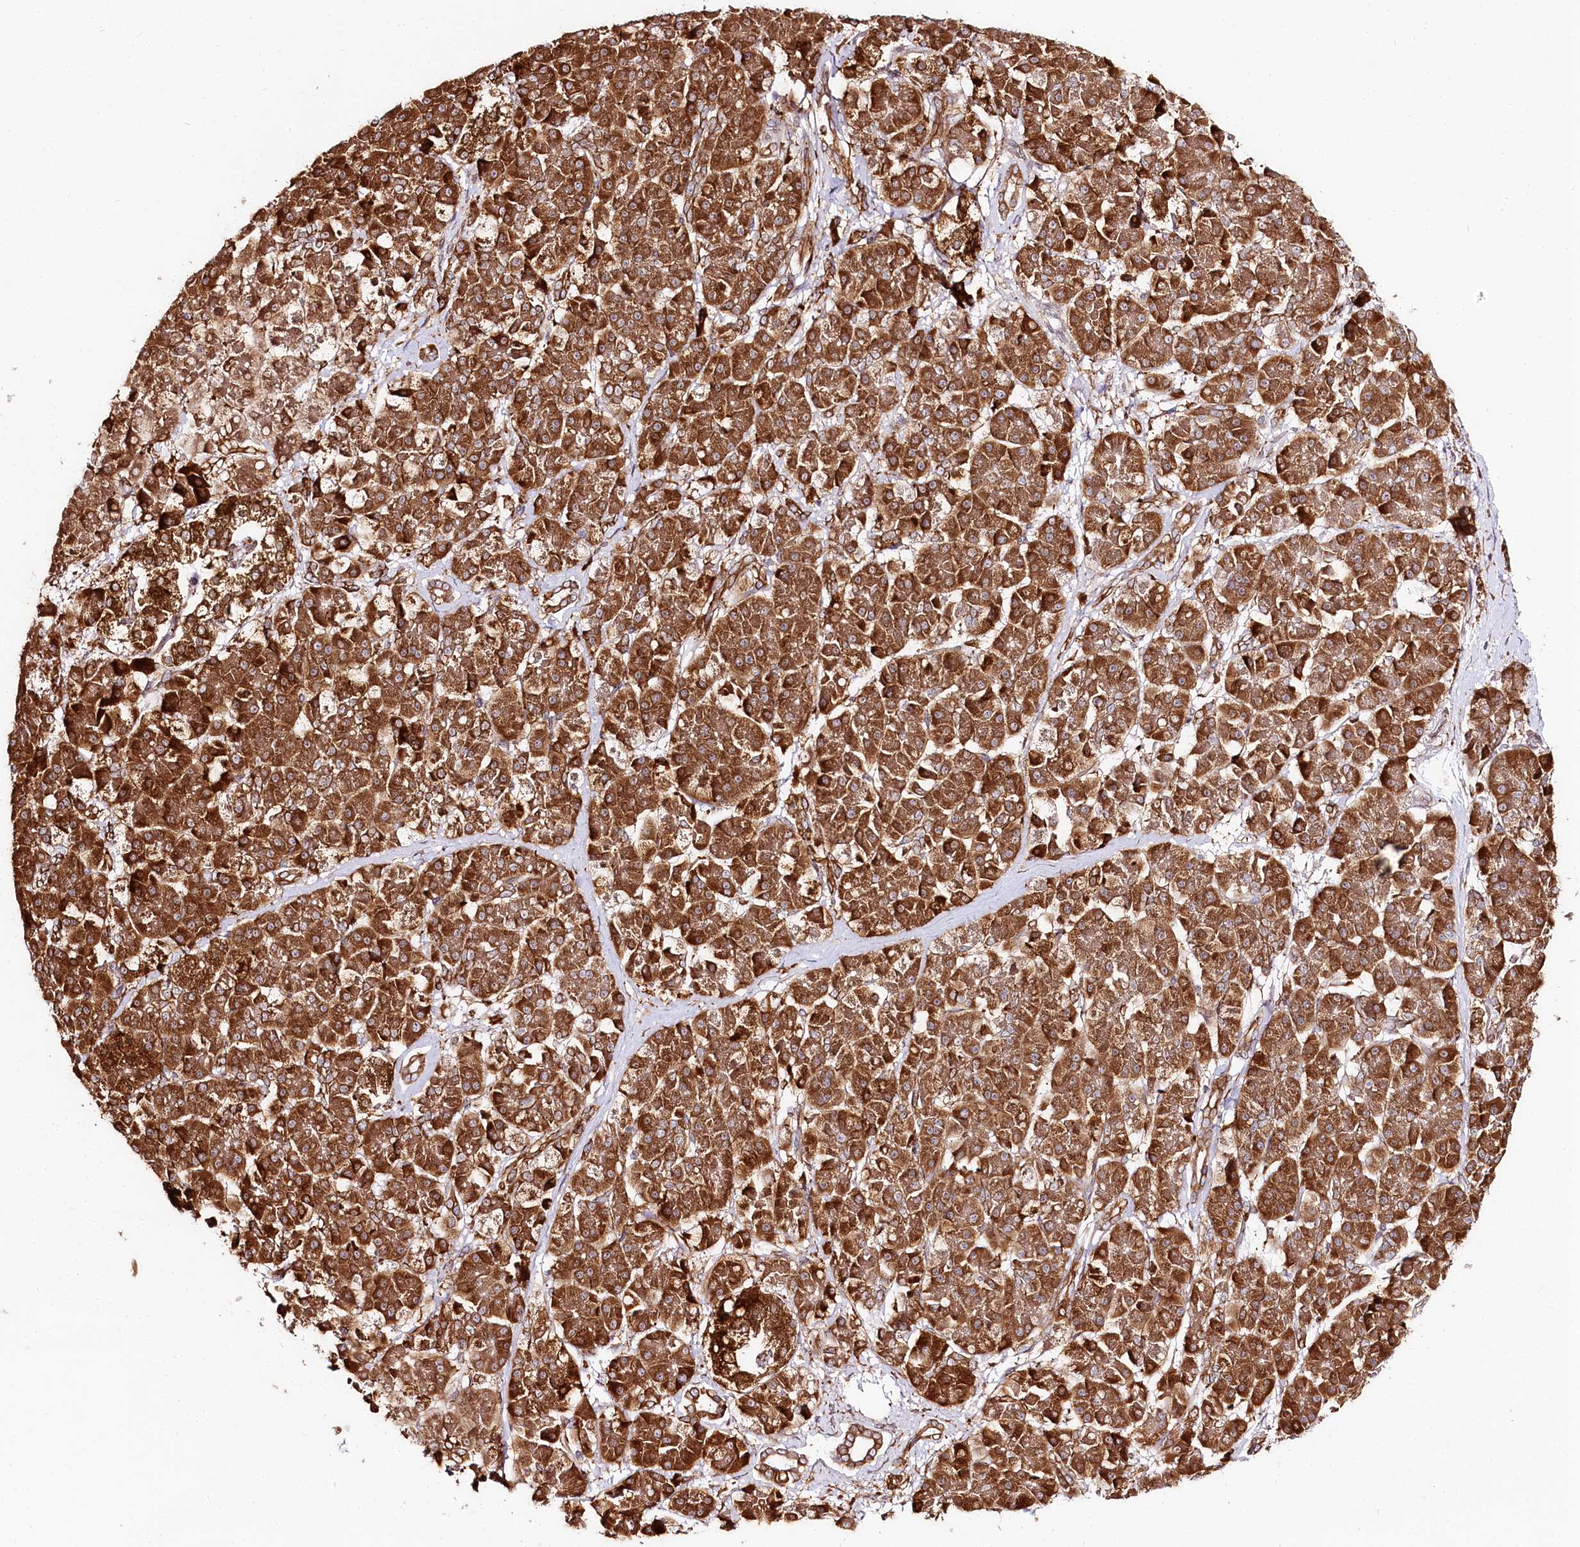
{"staining": {"intensity": "strong", "quantity": ">75%", "location": "cytoplasmic/membranous"}, "tissue": "pancreatic cancer", "cell_type": "Tumor cells", "image_type": "cancer", "snomed": [{"axis": "morphology", "description": "Normal tissue, NOS"}, {"axis": "morphology", "description": "Adenocarcinoma, NOS"}, {"axis": "topography", "description": "Pancreas"}], "caption": "A brown stain labels strong cytoplasmic/membranous positivity of a protein in pancreatic cancer tumor cells.", "gene": "CNPY2", "patient": {"sex": "female", "age": 68}}